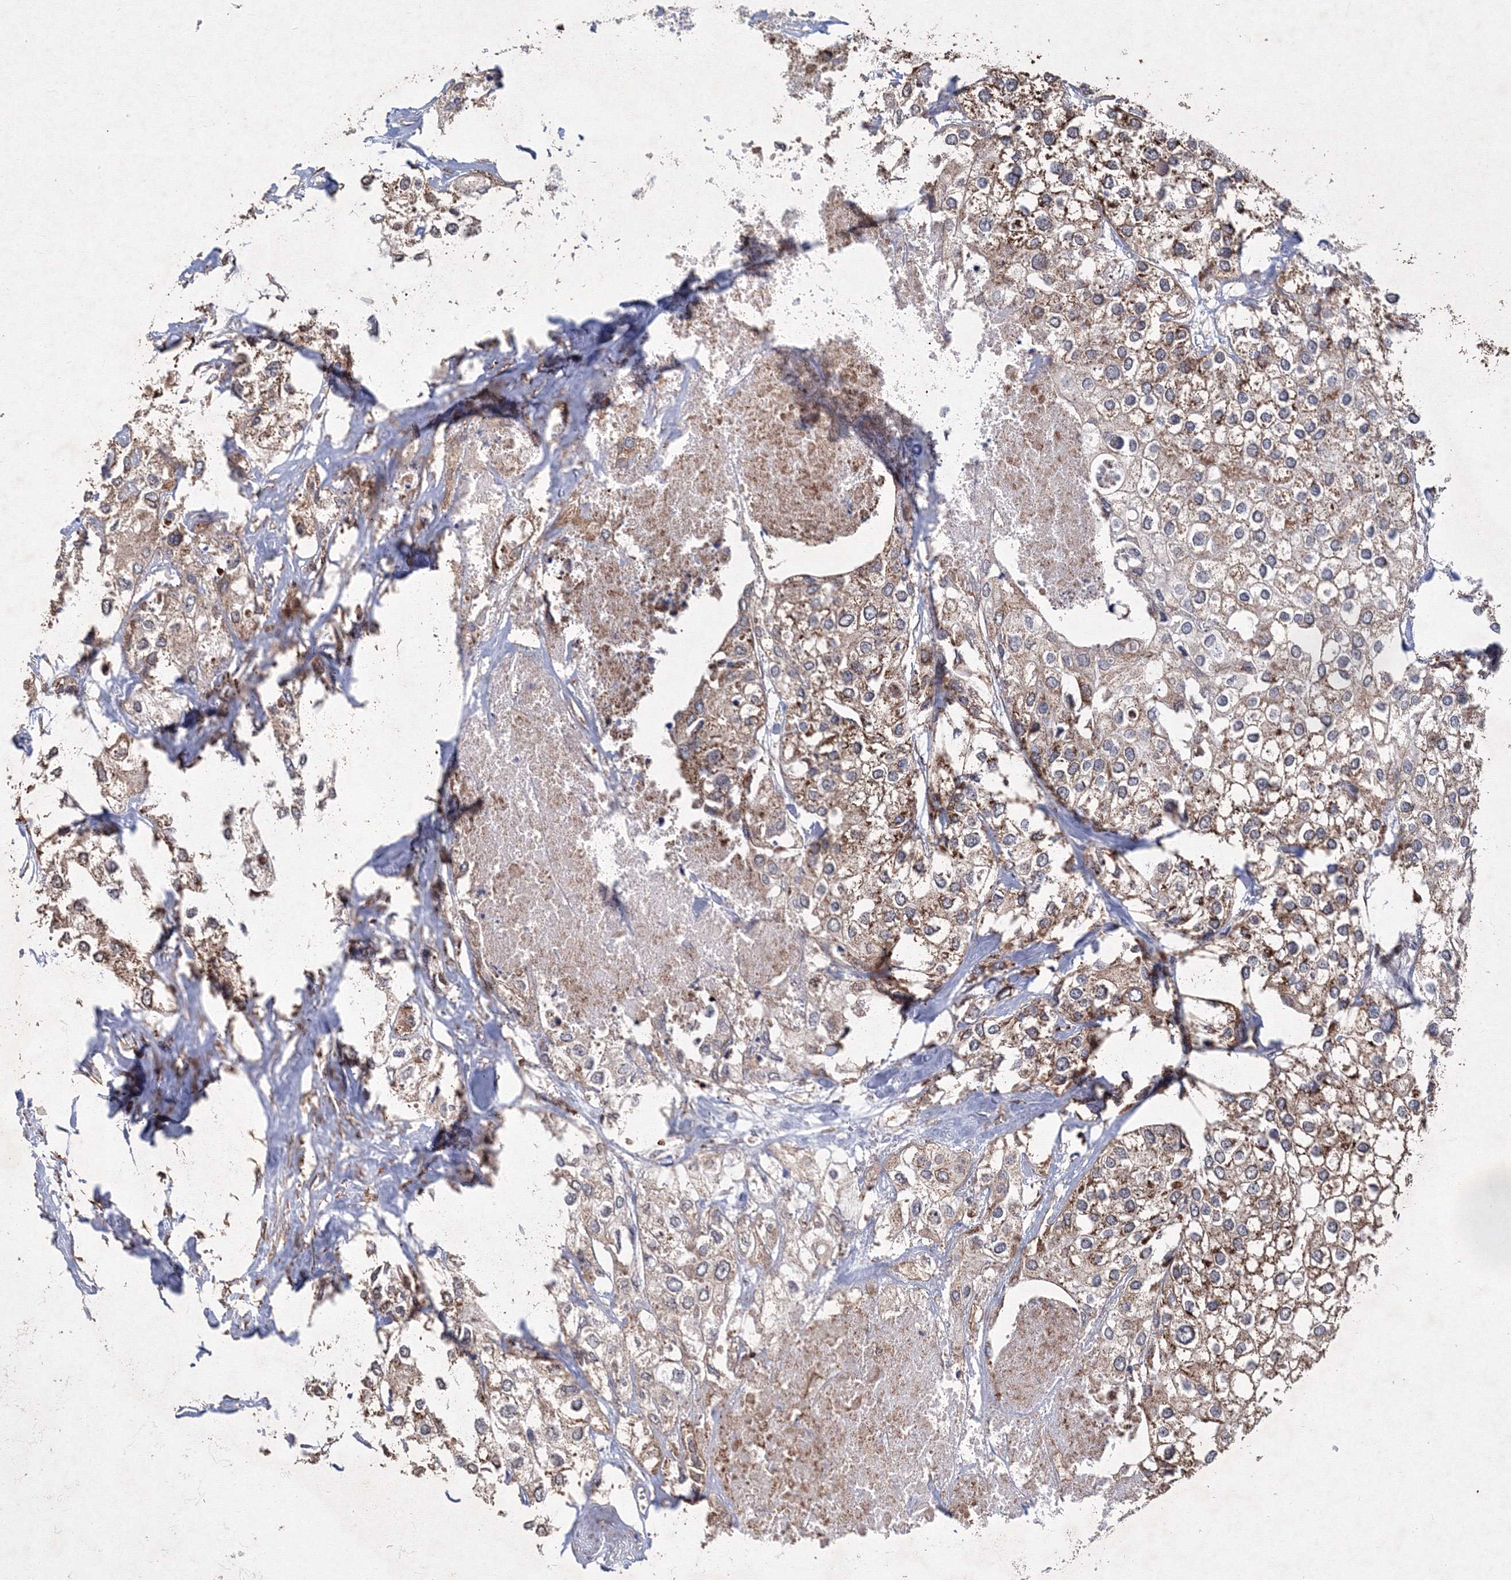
{"staining": {"intensity": "moderate", "quantity": "<25%", "location": "cytoplasmic/membranous"}, "tissue": "urothelial cancer", "cell_type": "Tumor cells", "image_type": "cancer", "snomed": [{"axis": "morphology", "description": "Urothelial carcinoma, High grade"}, {"axis": "topography", "description": "Urinary bladder"}], "caption": "The immunohistochemical stain shows moderate cytoplasmic/membranous positivity in tumor cells of urothelial carcinoma (high-grade) tissue.", "gene": "TMEM139", "patient": {"sex": "male", "age": 64}}